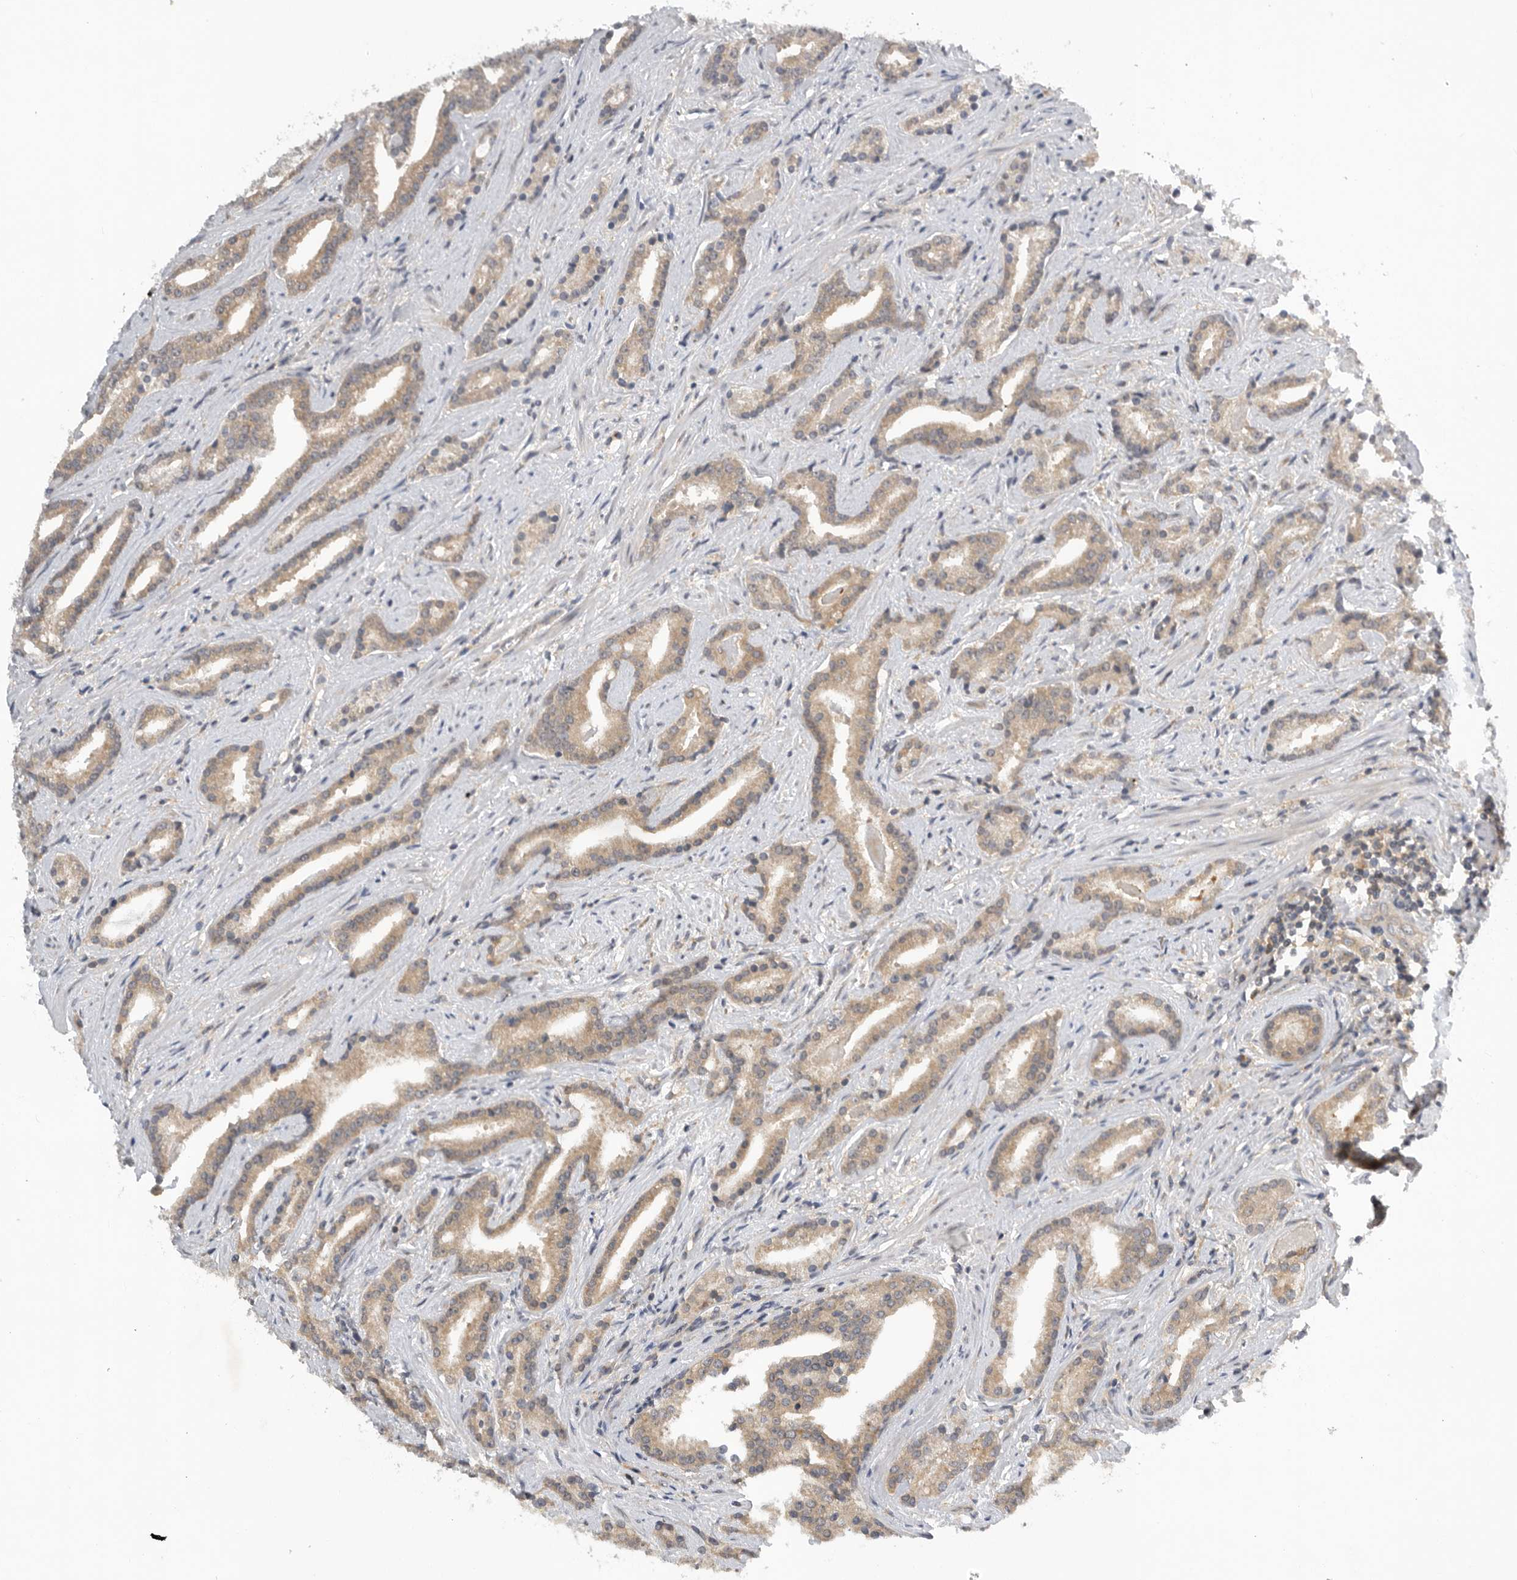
{"staining": {"intensity": "moderate", "quantity": ">75%", "location": "cytoplasmic/membranous"}, "tissue": "prostate cancer", "cell_type": "Tumor cells", "image_type": "cancer", "snomed": [{"axis": "morphology", "description": "Adenocarcinoma, Low grade"}, {"axis": "topography", "description": "Prostate"}], "caption": "Human prostate cancer stained for a protein (brown) displays moderate cytoplasmic/membranous positive expression in about >75% of tumor cells.", "gene": "AASDHPPT", "patient": {"sex": "male", "age": 67}}